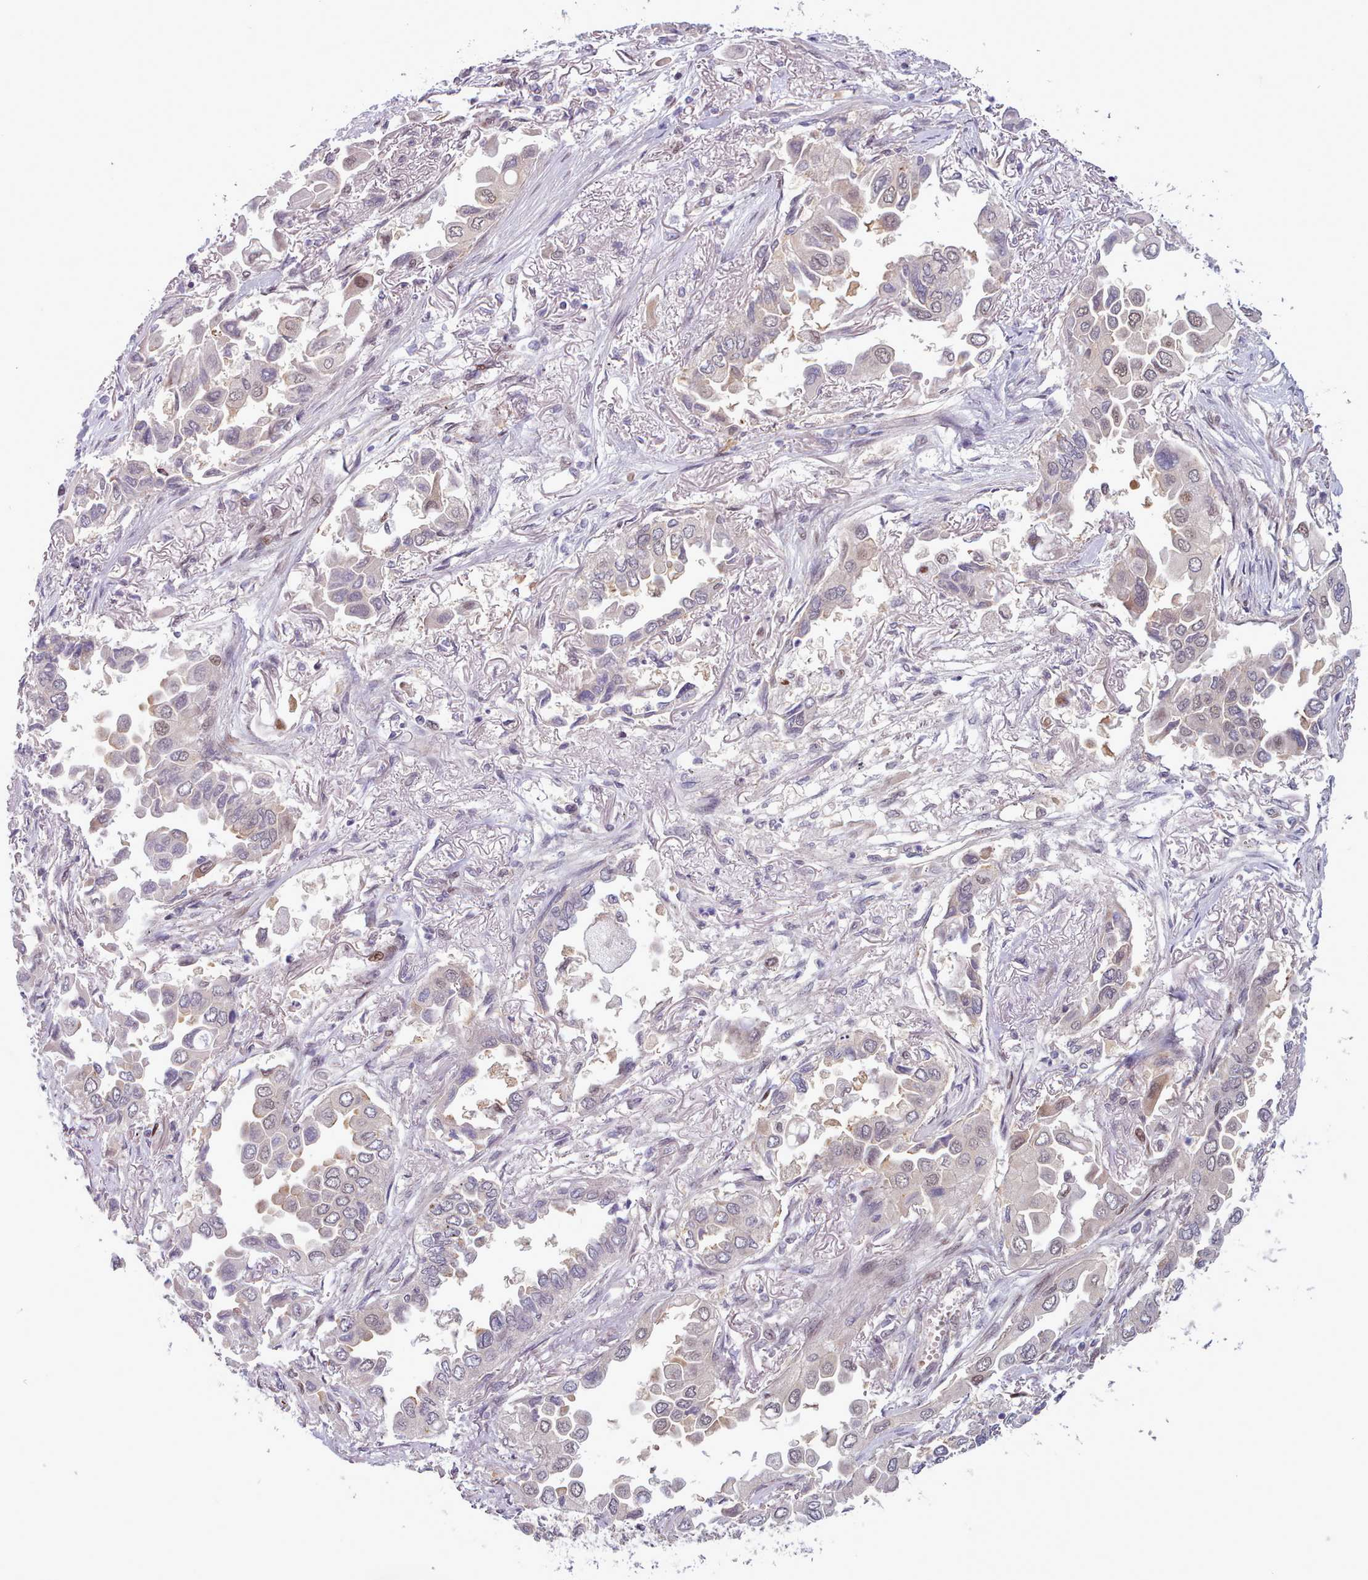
{"staining": {"intensity": "weak", "quantity": "<25%", "location": "nuclear"}, "tissue": "lung cancer", "cell_type": "Tumor cells", "image_type": "cancer", "snomed": [{"axis": "morphology", "description": "Adenocarcinoma, NOS"}, {"axis": "topography", "description": "Lung"}], "caption": "Tumor cells show no significant positivity in lung adenocarcinoma.", "gene": "KBTBD7", "patient": {"sex": "female", "age": 76}}